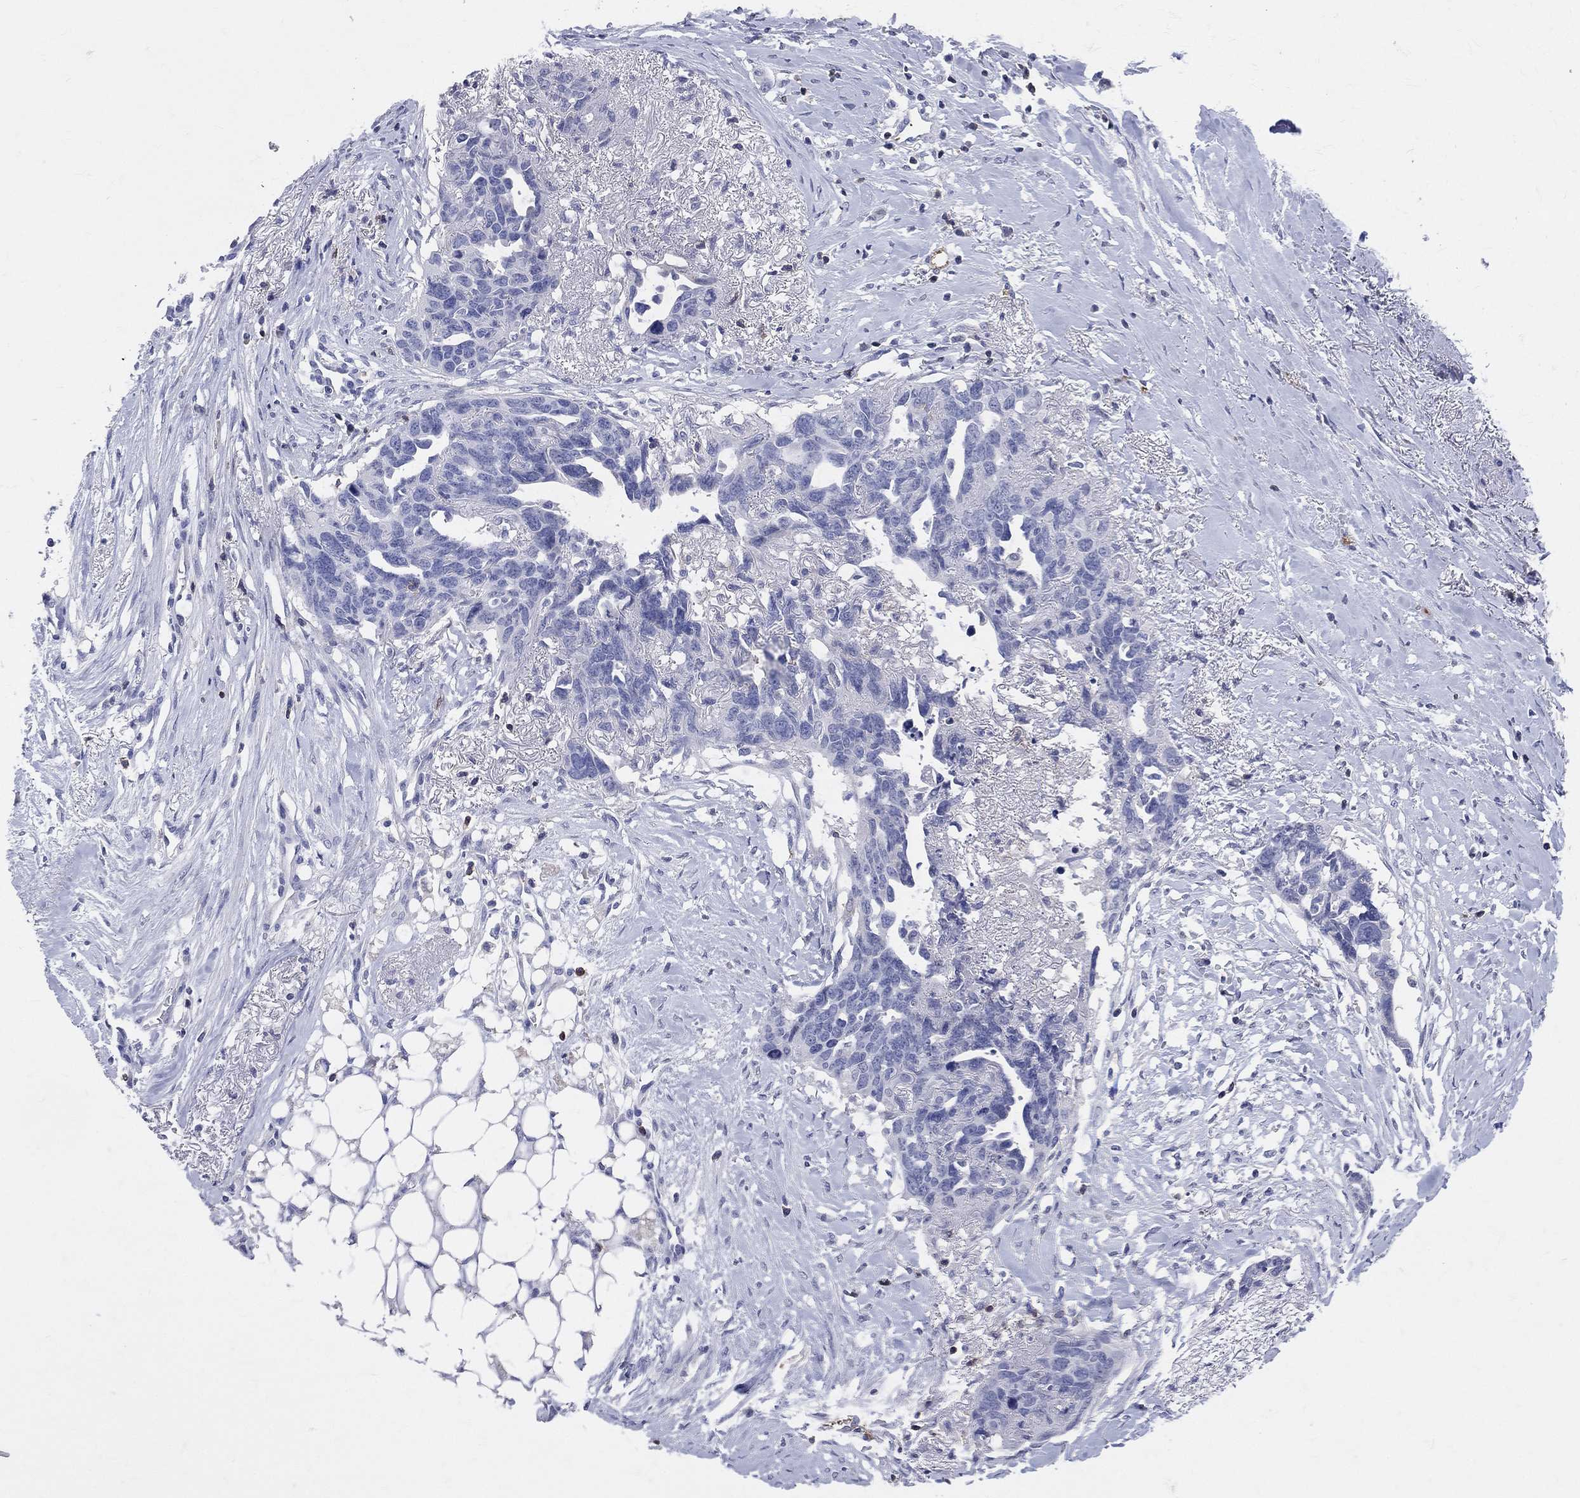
{"staining": {"intensity": "negative", "quantity": "none", "location": "none"}, "tissue": "ovarian cancer", "cell_type": "Tumor cells", "image_type": "cancer", "snomed": [{"axis": "morphology", "description": "Cystadenocarcinoma, serous, NOS"}, {"axis": "topography", "description": "Ovary"}], "caption": "Ovarian serous cystadenocarcinoma was stained to show a protein in brown. There is no significant positivity in tumor cells.", "gene": "LAT", "patient": {"sex": "female", "age": 69}}